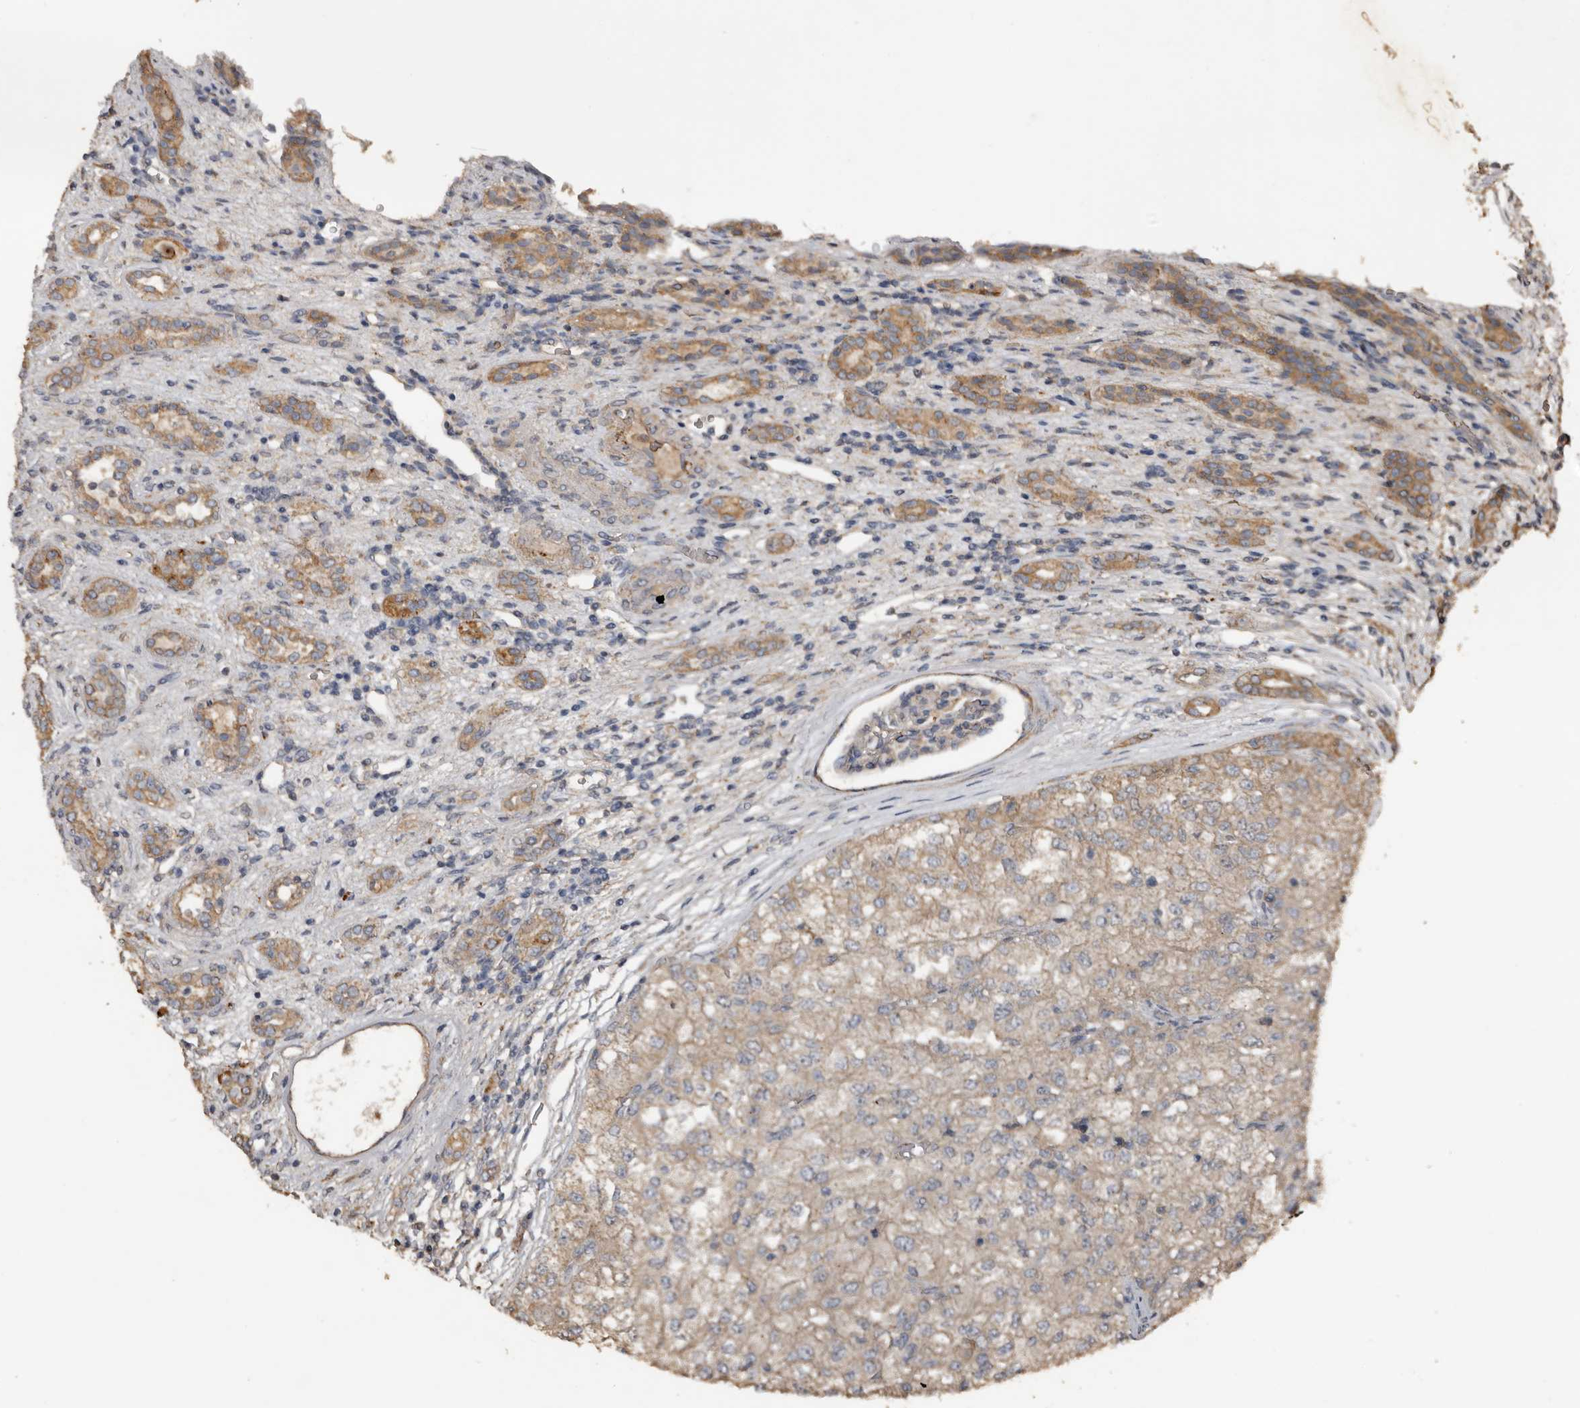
{"staining": {"intensity": "weak", "quantity": "<25%", "location": "cytoplasmic/membranous"}, "tissue": "renal cancer", "cell_type": "Tumor cells", "image_type": "cancer", "snomed": [{"axis": "morphology", "description": "Adenocarcinoma, NOS"}, {"axis": "topography", "description": "Kidney"}], "caption": "Tumor cells are negative for protein expression in human renal cancer (adenocarcinoma).", "gene": "HYAL4", "patient": {"sex": "female", "age": 54}}